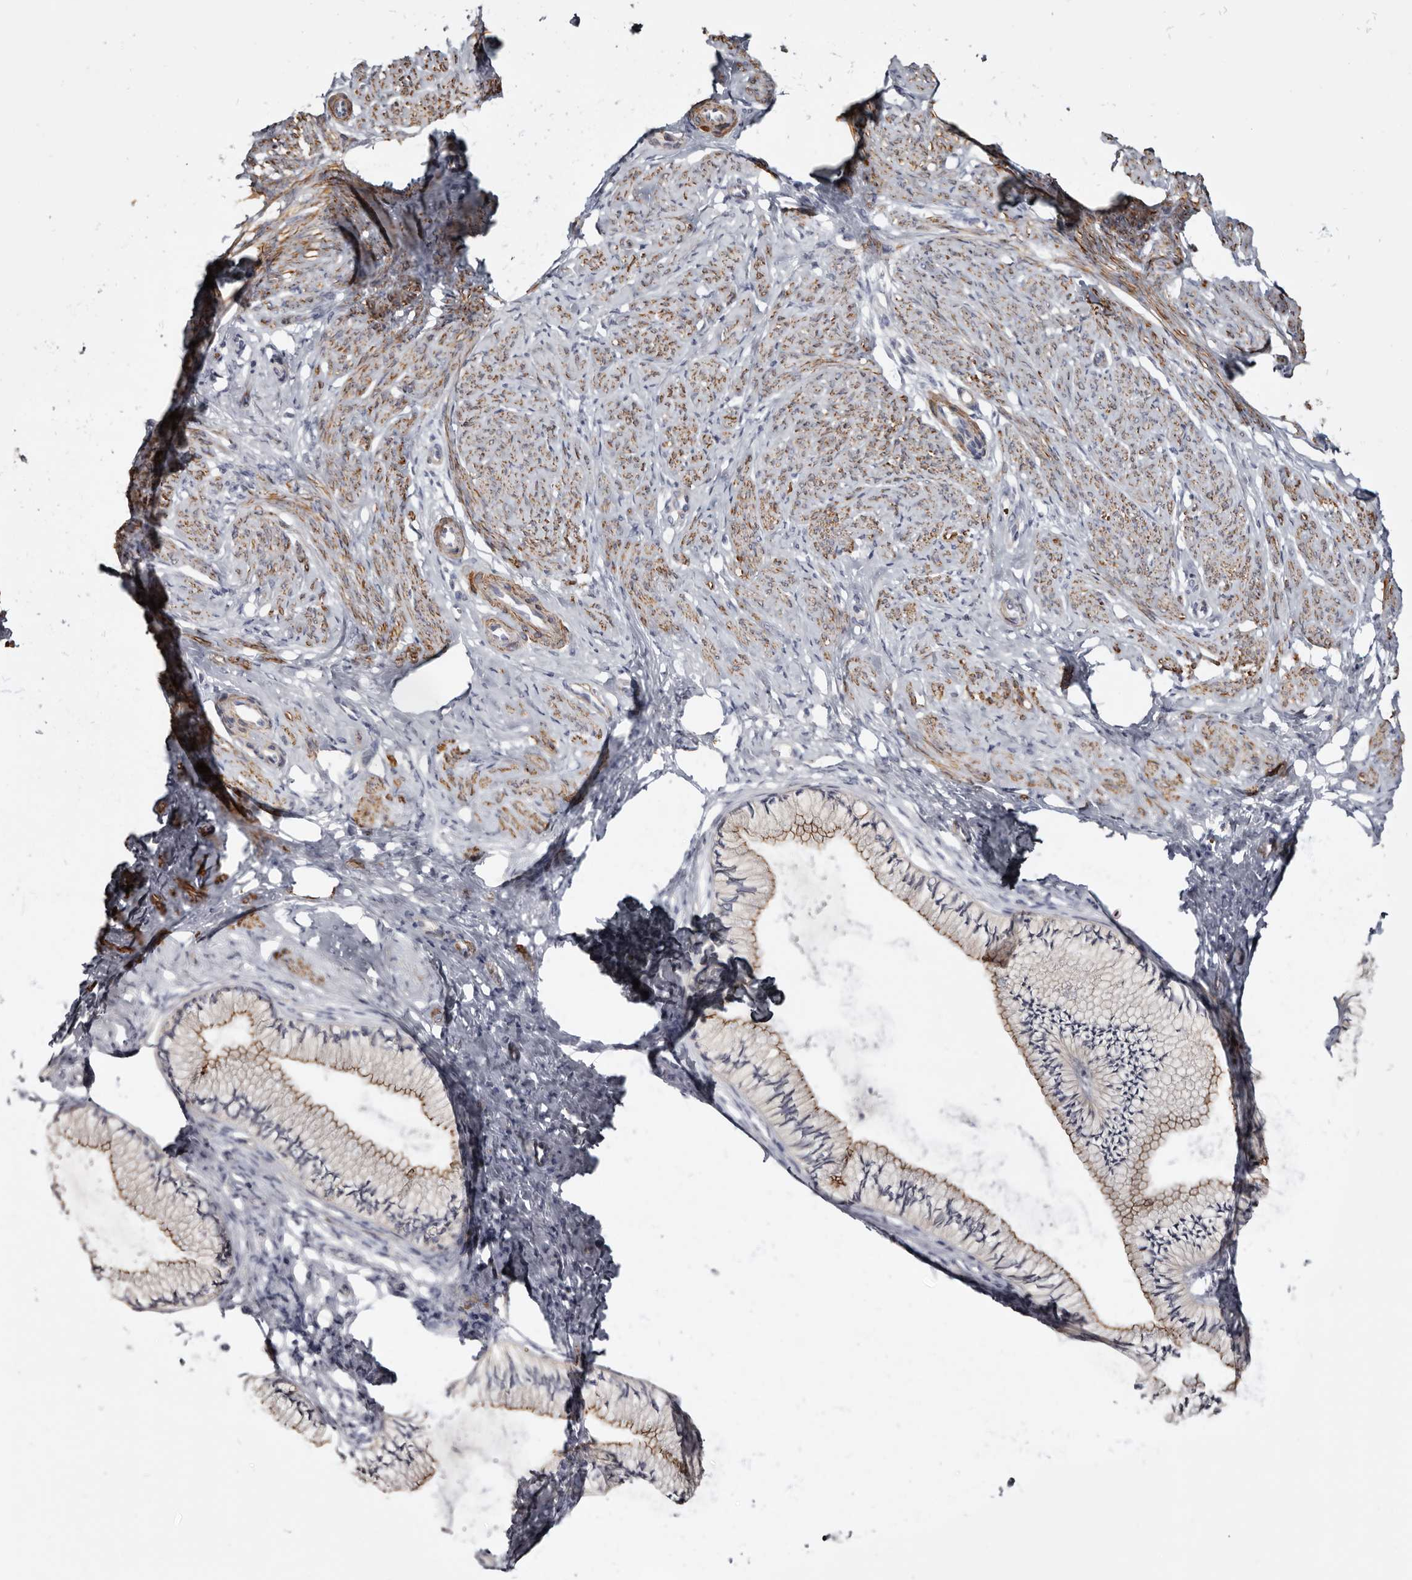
{"staining": {"intensity": "moderate", "quantity": "25%-75%", "location": "cytoplasmic/membranous"}, "tissue": "cervix", "cell_type": "Glandular cells", "image_type": "normal", "snomed": [{"axis": "morphology", "description": "Normal tissue, NOS"}, {"axis": "topography", "description": "Cervix"}], "caption": "This micrograph displays unremarkable cervix stained with immunohistochemistry (IHC) to label a protein in brown. The cytoplasmic/membranous of glandular cells show moderate positivity for the protein. Nuclei are counter-stained blue.", "gene": "CGN", "patient": {"sex": "female", "age": 36}}